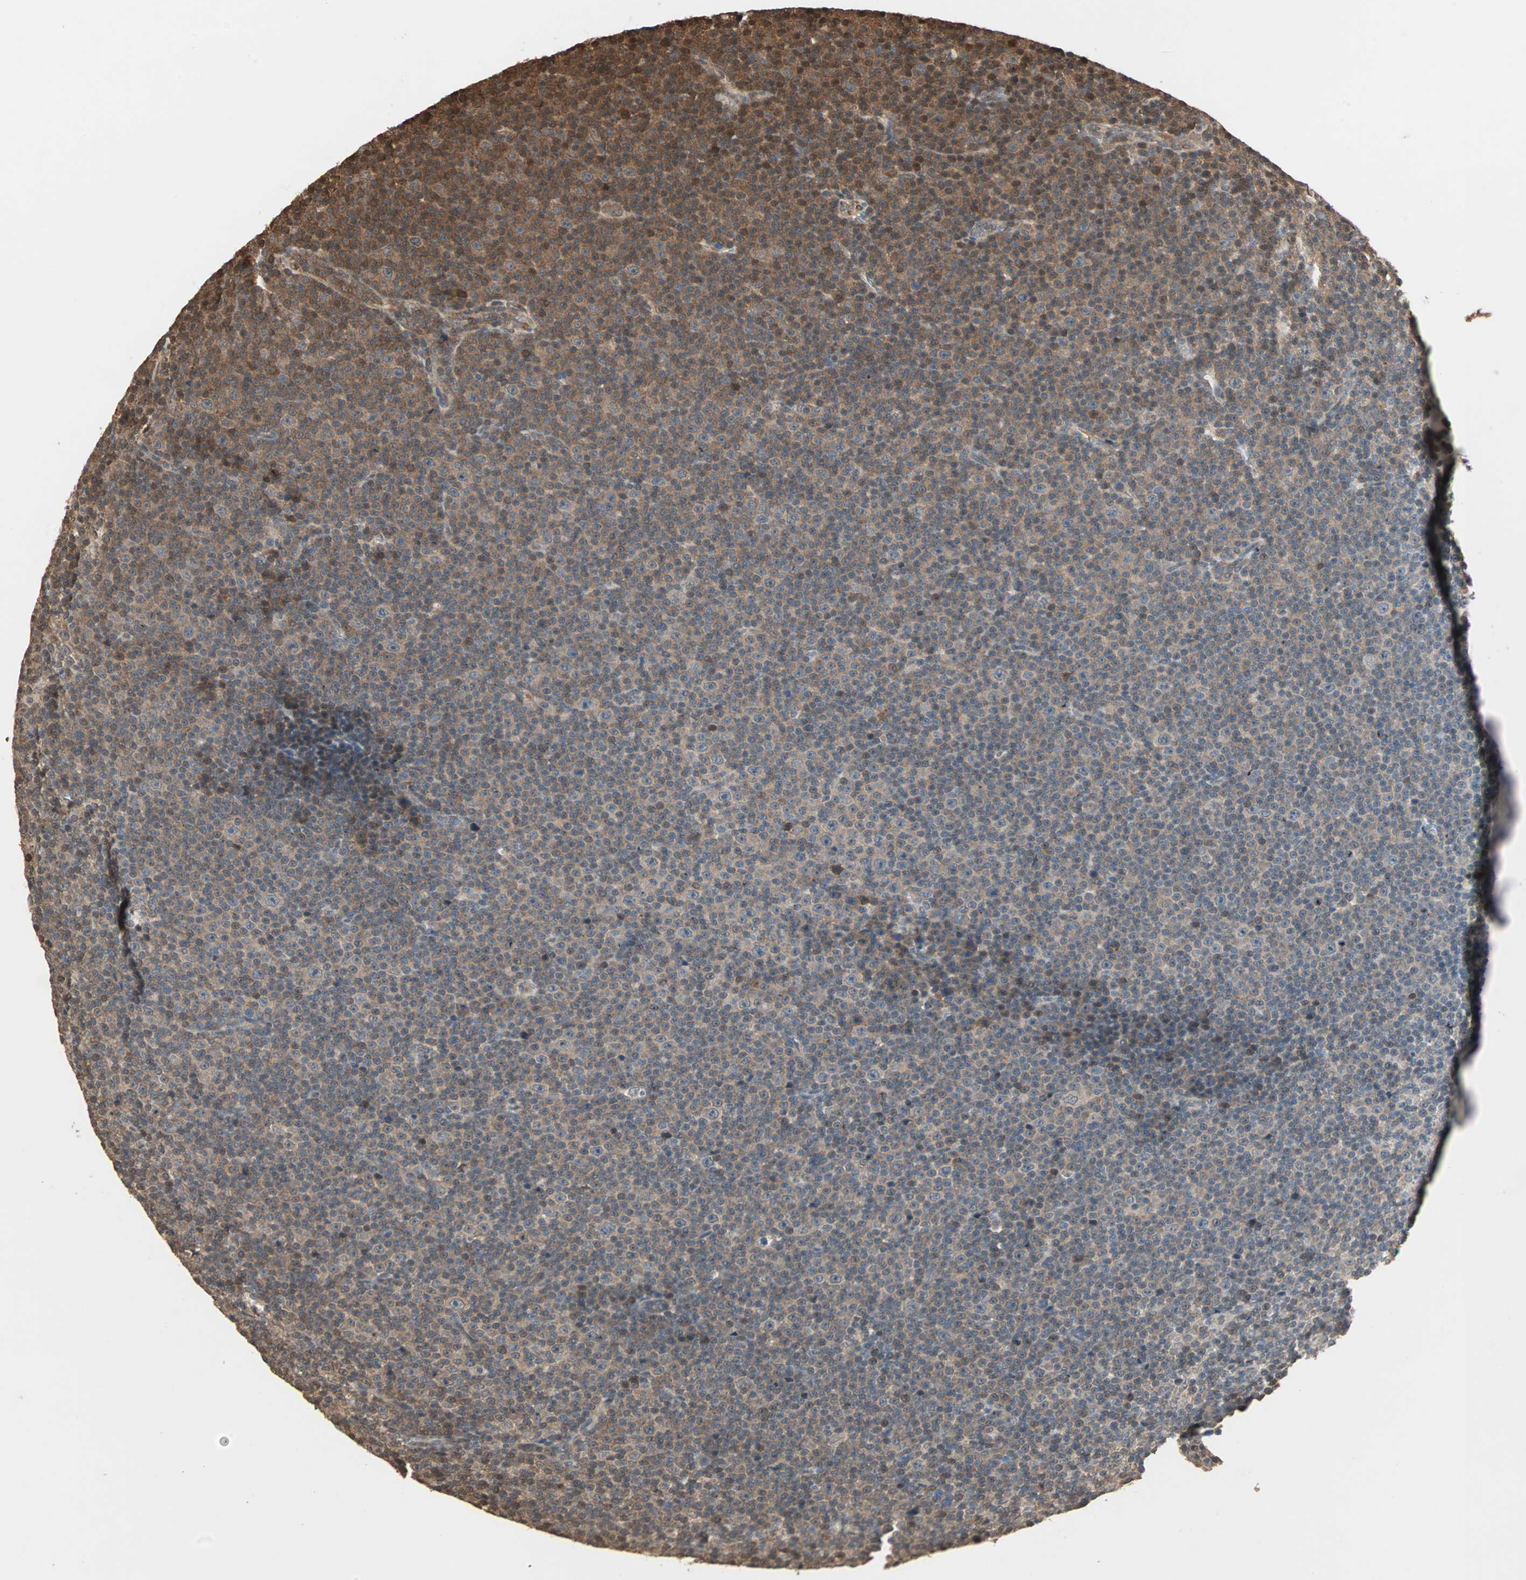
{"staining": {"intensity": "moderate", "quantity": ">75%", "location": "cytoplasmic/membranous"}, "tissue": "lymphoma", "cell_type": "Tumor cells", "image_type": "cancer", "snomed": [{"axis": "morphology", "description": "Malignant lymphoma, non-Hodgkin's type, Low grade"}, {"axis": "topography", "description": "Lymph node"}], "caption": "Human low-grade malignant lymphoma, non-Hodgkin's type stained for a protein (brown) exhibits moderate cytoplasmic/membranous positive staining in approximately >75% of tumor cells.", "gene": "DRG2", "patient": {"sex": "female", "age": 67}}